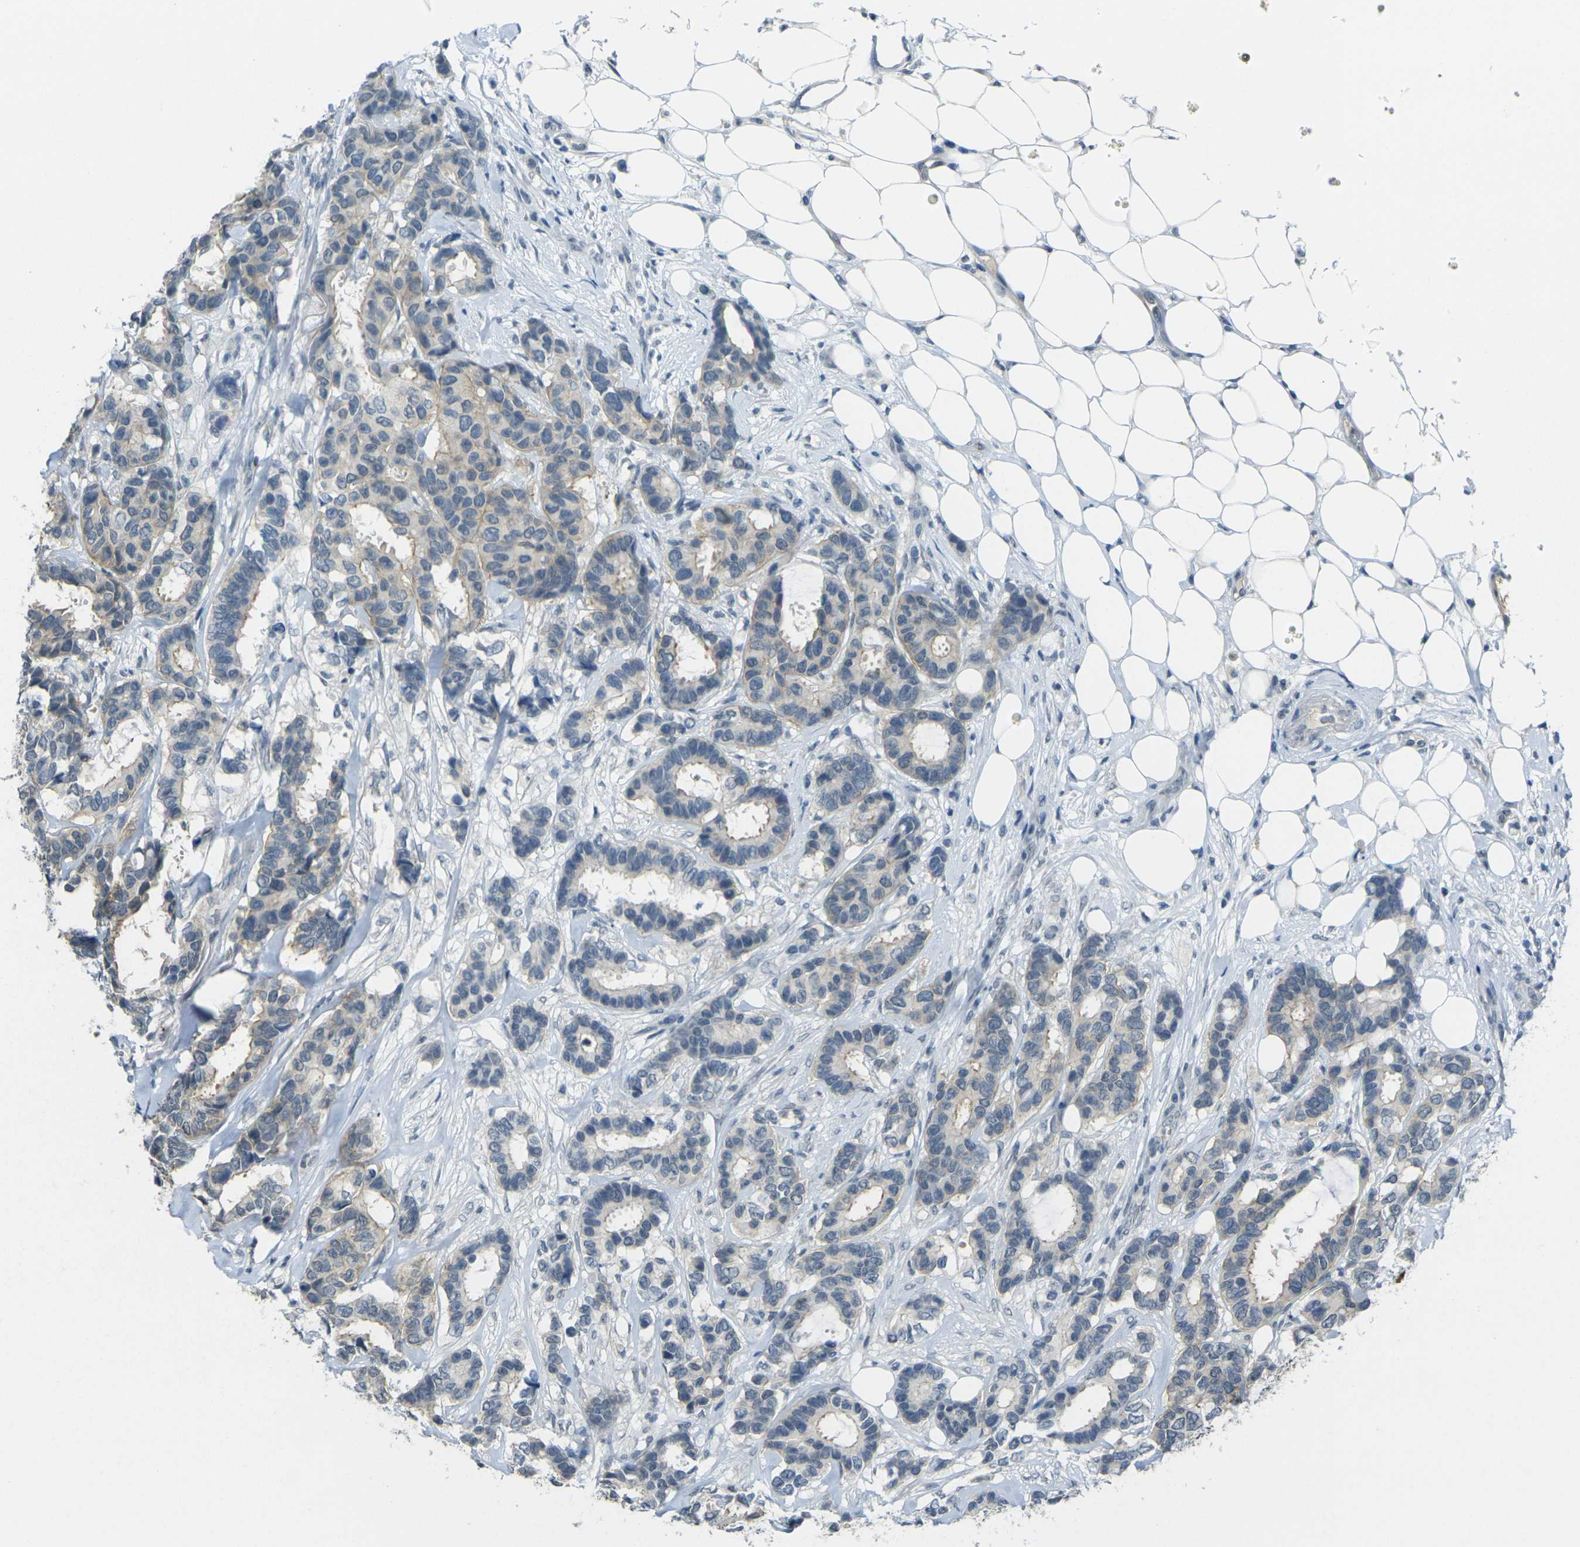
{"staining": {"intensity": "weak", "quantity": ">75%", "location": "cytoplasmic/membranous"}, "tissue": "breast cancer", "cell_type": "Tumor cells", "image_type": "cancer", "snomed": [{"axis": "morphology", "description": "Duct carcinoma"}, {"axis": "topography", "description": "Breast"}], "caption": "Immunohistochemical staining of human breast invasive ductal carcinoma displays weak cytoplasmic/membranous protein staining in approximately >75% of tumor cells.", "gene": "SPTBN2", "patient": {"sex": "female", "age": 87}}